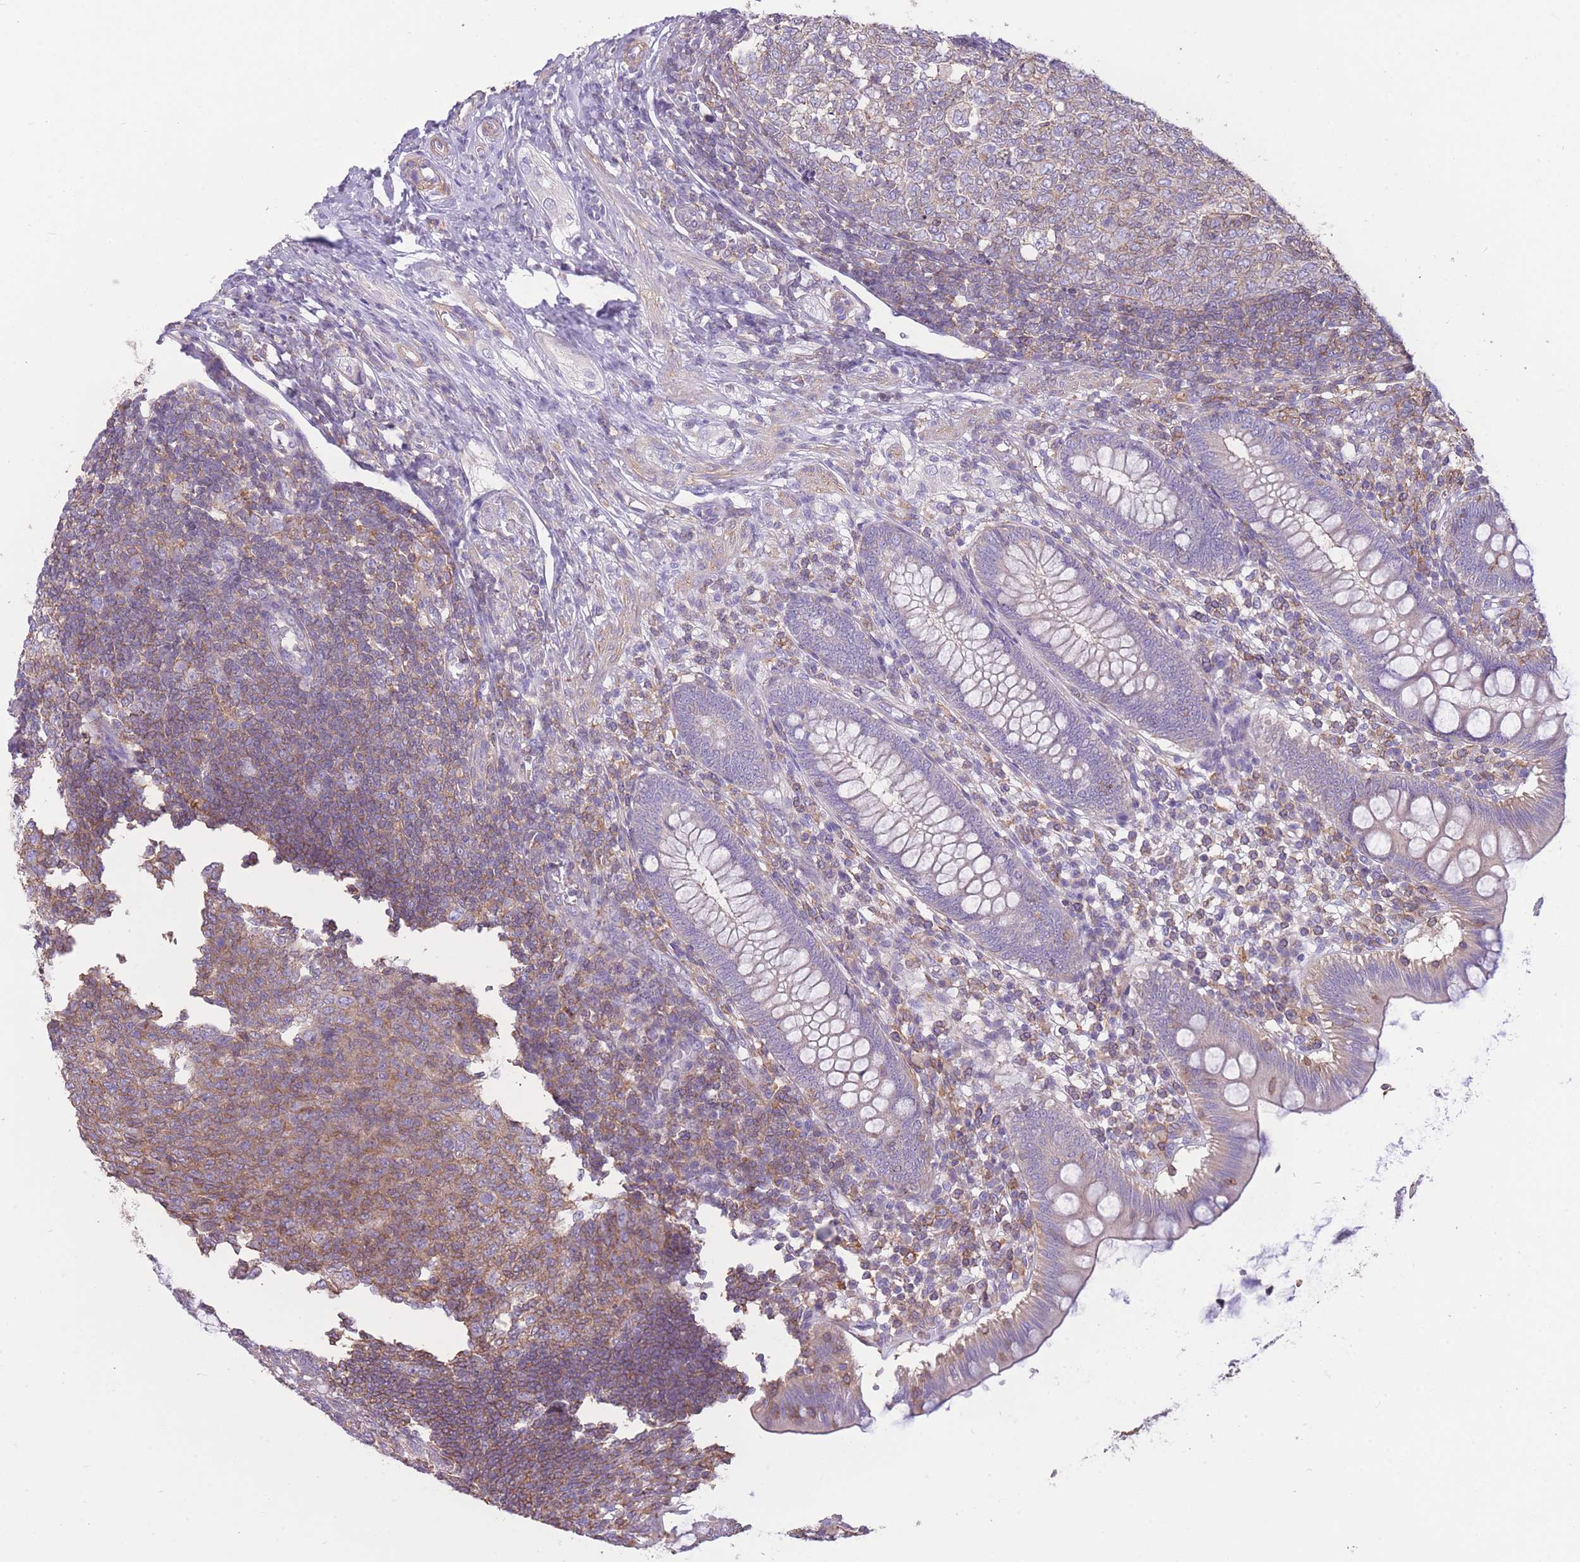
{"staining": {"intensity": "weak", "quantity": "<25%", "location": "cytoplasmic/membranous"}, "tissue": "appendix", "cell_type": "Glandular cells", "image_type": "normal", "snomed": [{"axis": "morphology", "description": "Normal tissue, NOS"}, {"axis": "topography", "description": "Appendix"}], "caption": "An immunohistochemistry (IHC) histopathology image of benign appendix is shown. There is no staining in glandular cells of appendix.", "gene": "PDHA1", "patient": {"sex": "male", "age": 14}}